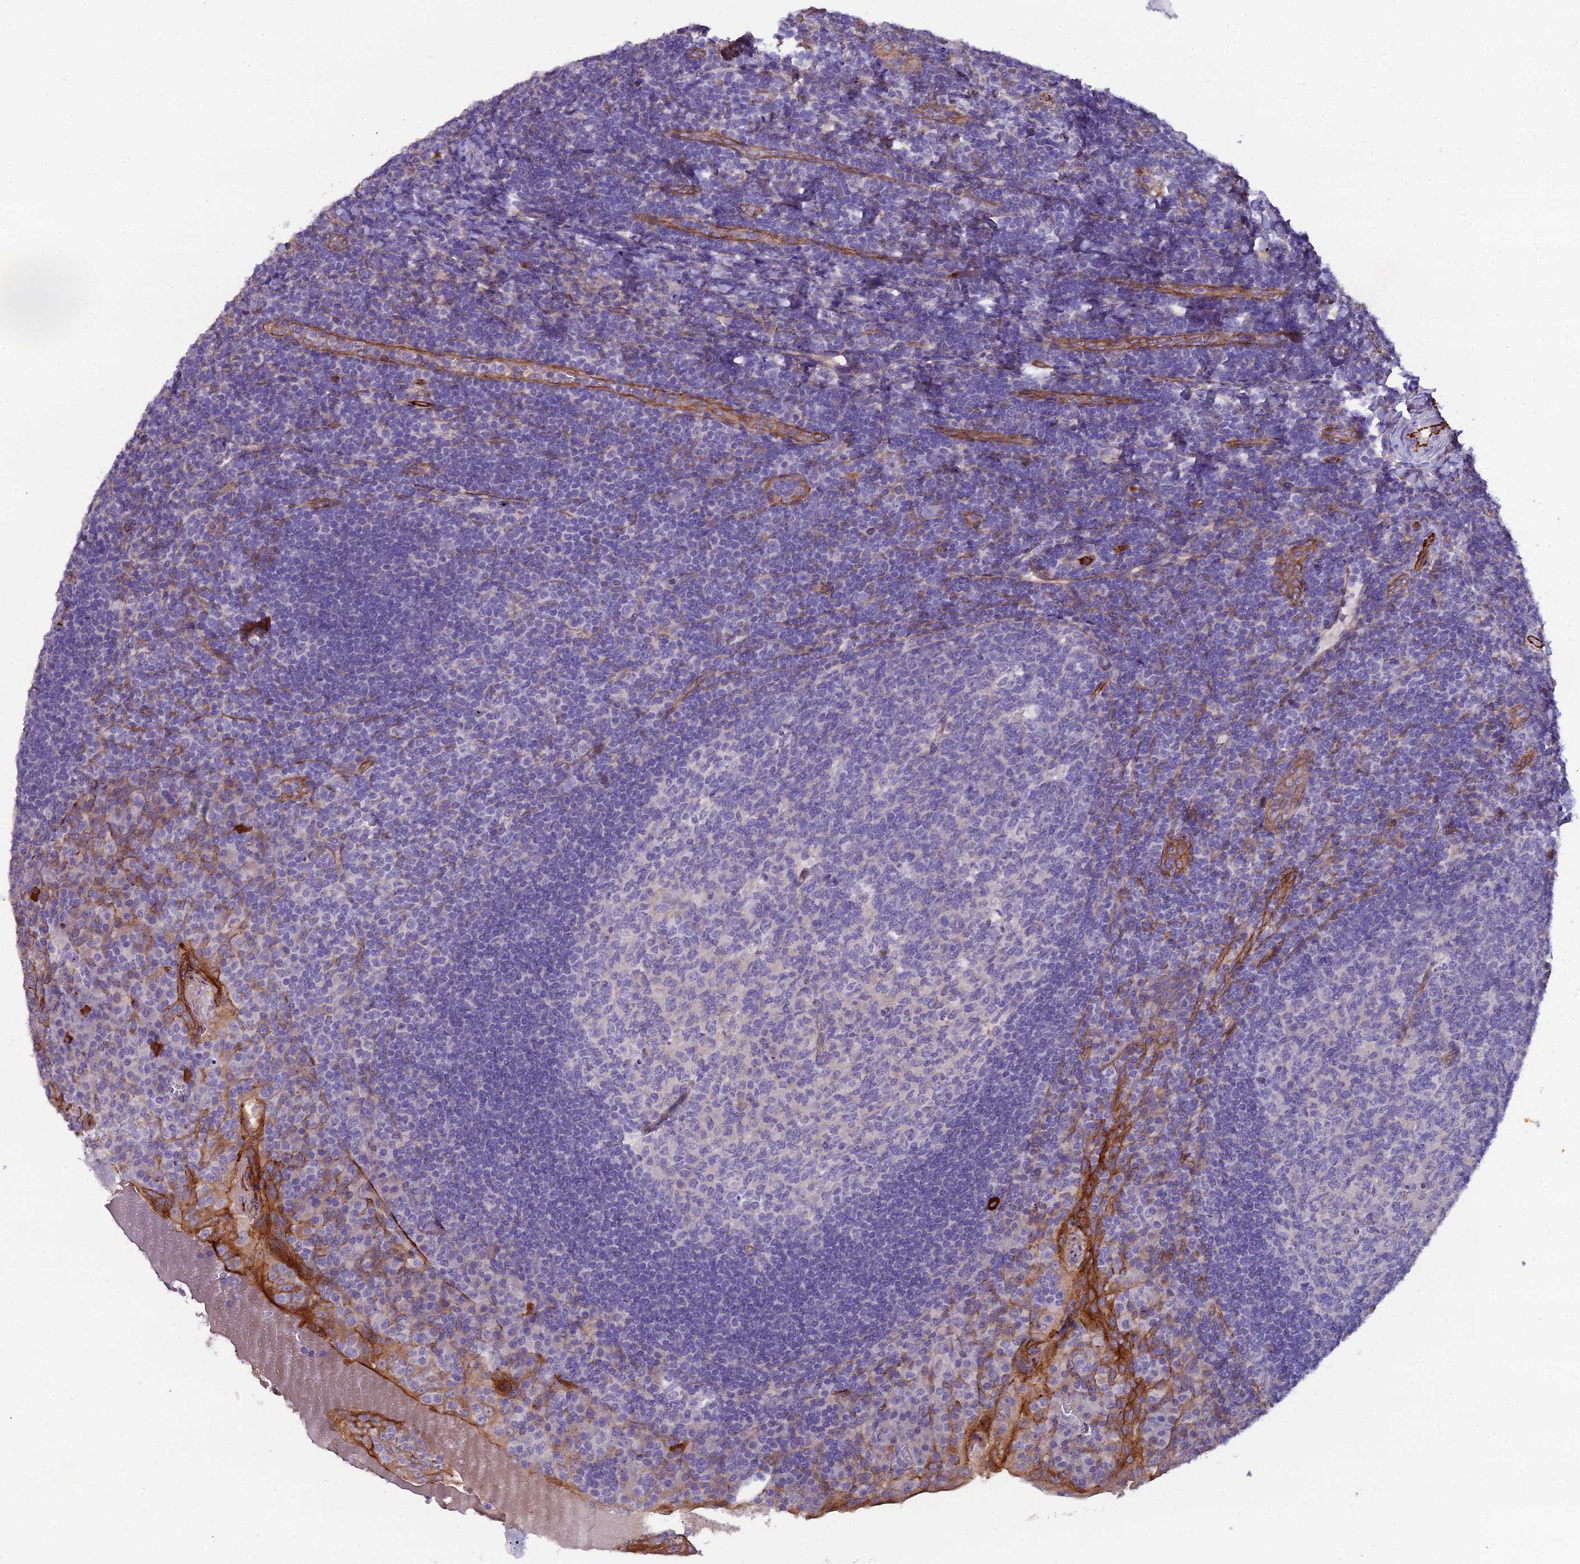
{"staining": {"intensity": "negative", "quantity": "none", "location": "none"}, "tissue": "tonsil", "cell_type": "Germinal center cells", "image_type": "normal", "snomed": [{"axis": "morphology", "description": "Normal tissue, NOS"}, {"axis": "topography", "description": "Tonsil"}], "caption": "Immunohistochemistry image of normal tonsil stained for a protein (brown), which reveals no positivity in germinal center cells.", "gene": "CFAP47", "patient": {"sex": "male", "age": 17}}